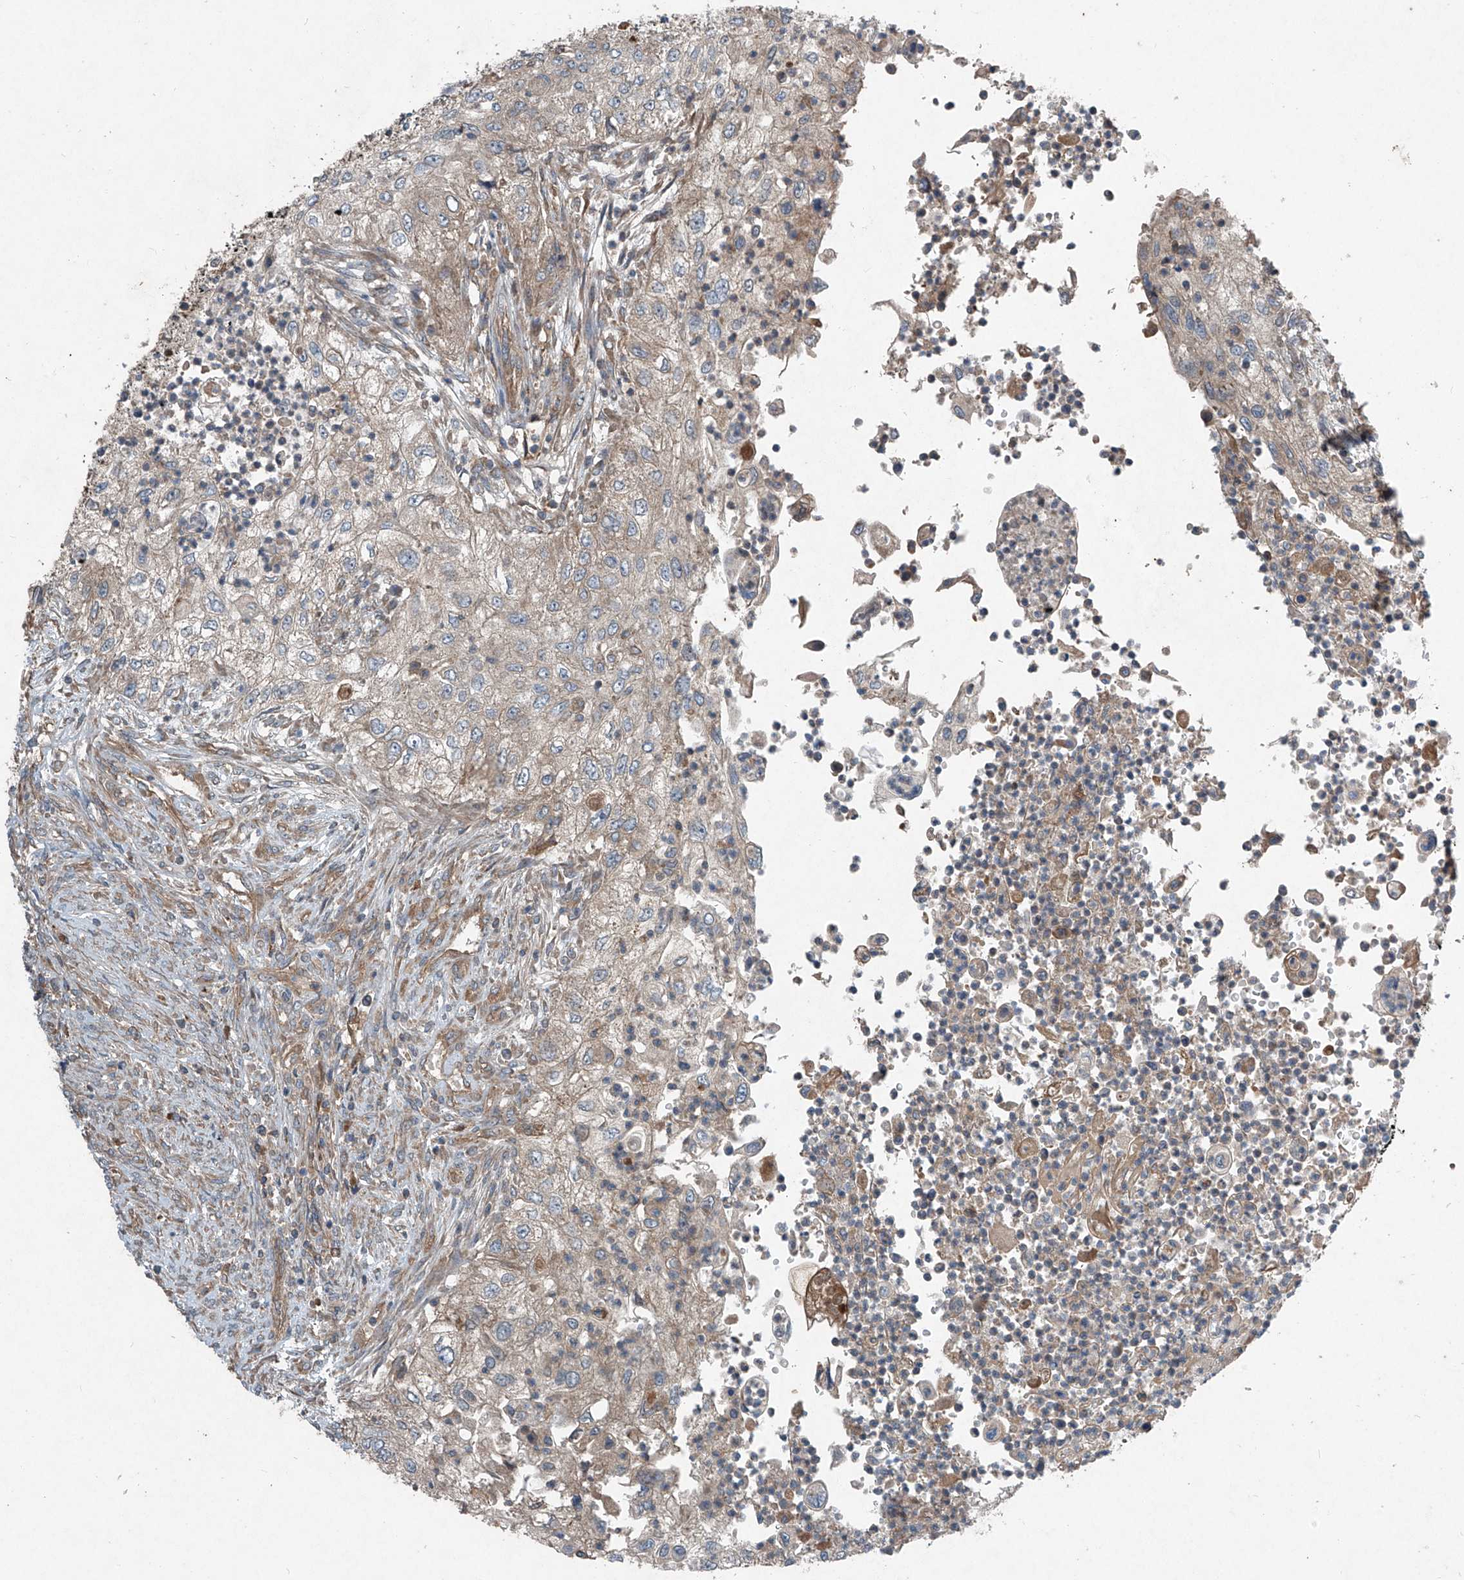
{"staining": {"intensity": "weak", "quantity": "<25%", "location": "cytoplasmic/membranous"}, "tissue": "urothelial cancer", "cell_type": "Tumor cells", "image_type": "cancer", "snomed": [{"axis": "morphology", "description": "Urothelial carcinoma, High grade"}, {"axis": "topography", "description": "Urinary bladder"}], "caption": "This is an immunohistochemistry (IHC) image of urothelial cancer. There is no expression in tumor cells.", "gene": "FOXRED2", "patient": {"sex": "female", "age": 60}}